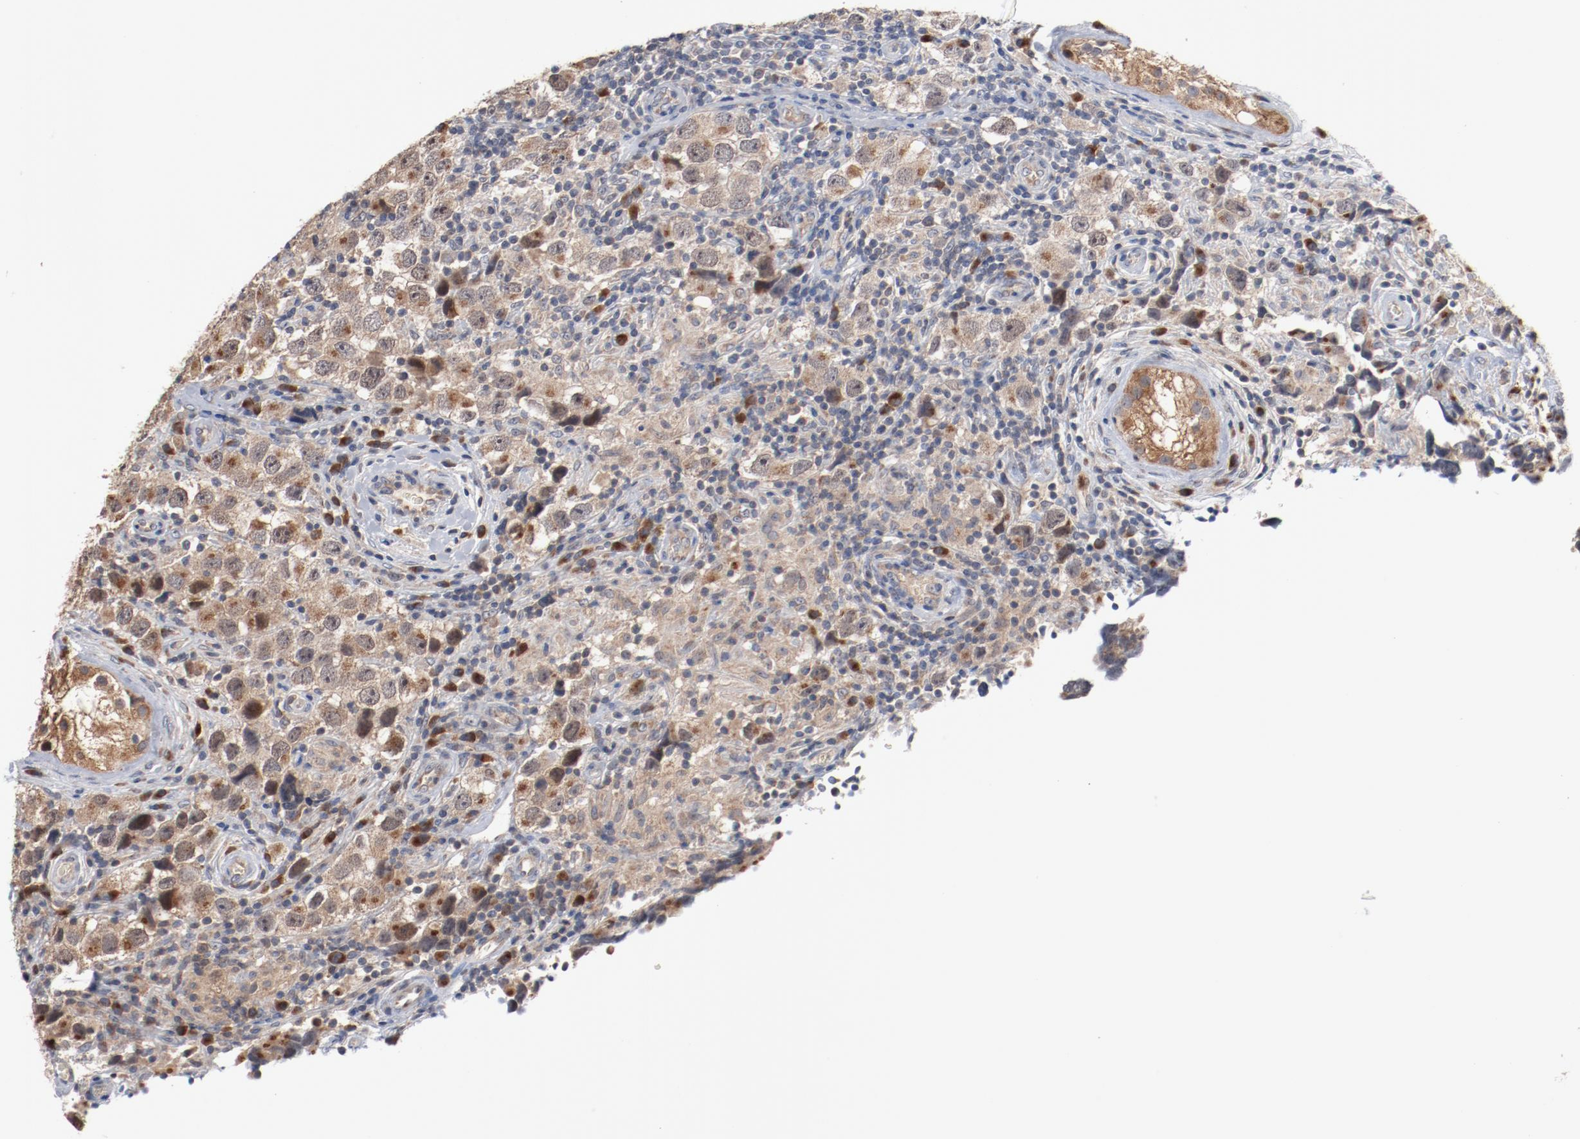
{"staining": {"intensity": "moderate", "quantity": ">75%", "location": "cytoplasmic/membranous"}, "tissue": "testis cancer", "cell_type": "Tumor cells", "image_type": "cancer", "snomed": [{"axis": "morphology", "description": "Carcinoma, Embryonal, NOS"}, {"axis": "topography", "description": "Testis"}], "caption": "A micrograph of testis embryonal carcinoma stained for a protein exhibits moderate cytoplasmic/membranous brown staining in tumor cells. (Brightfield microscopy of DAB IHC at high magnification).", "gene": "RNASE11", "patient": {"sex": "male", "age": 21}}